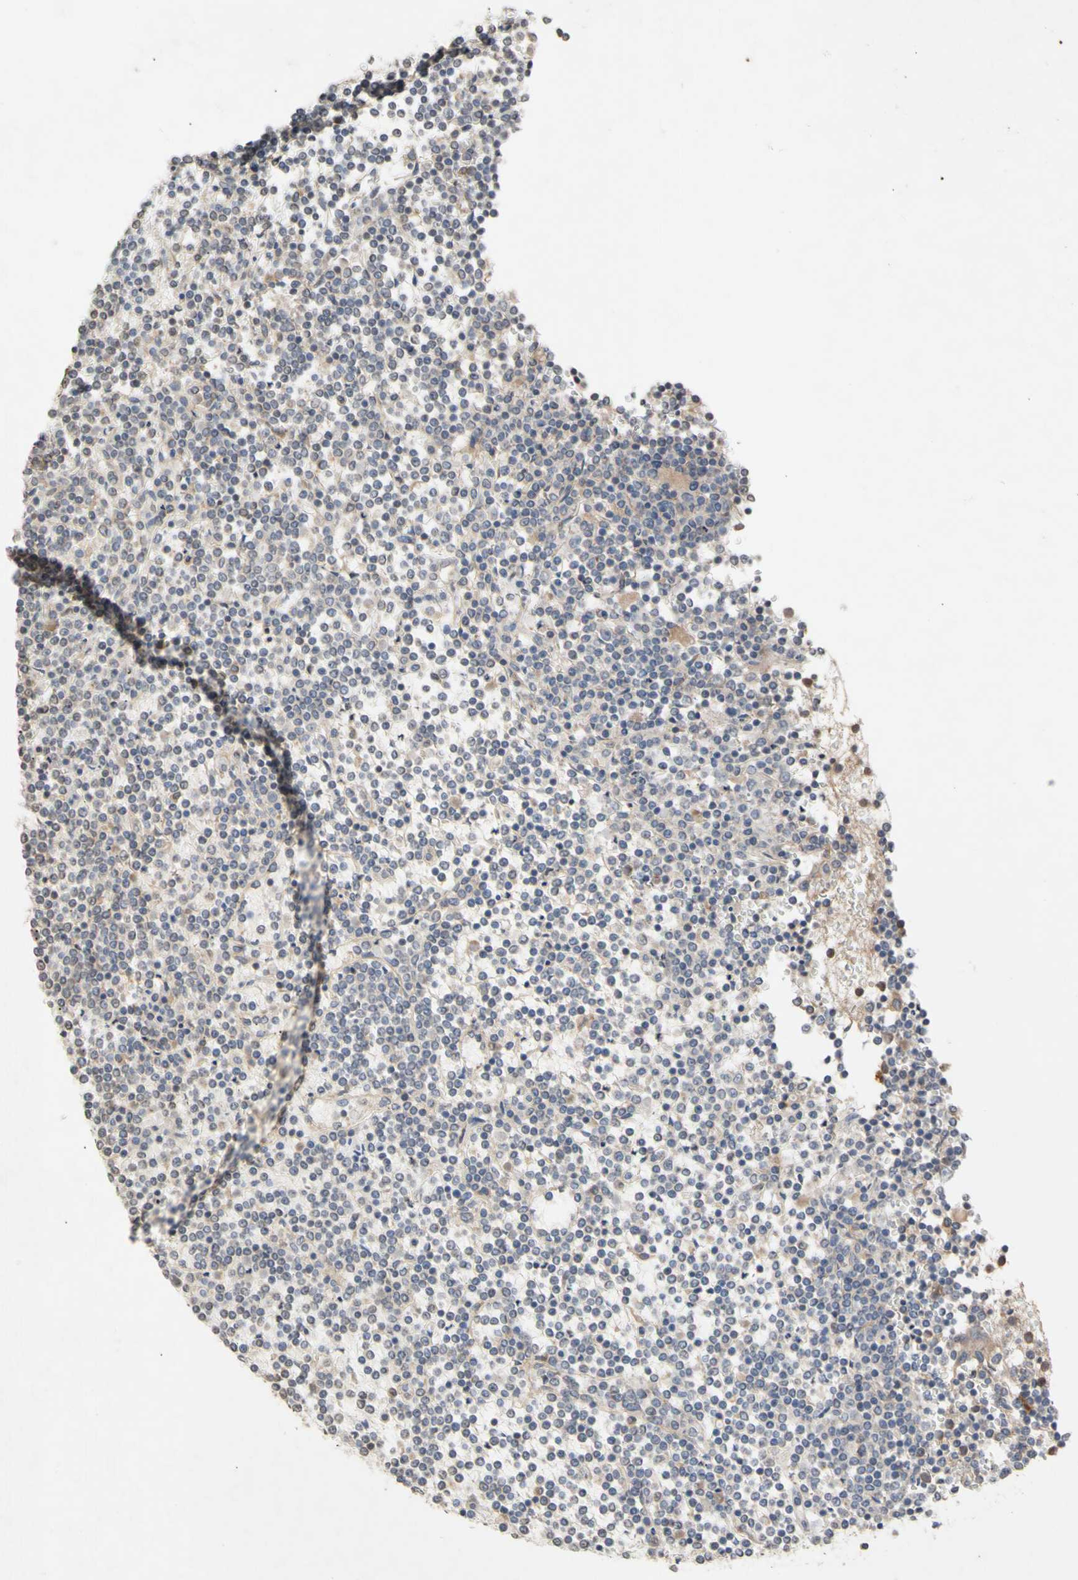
{"staining": {"intensity": "weak", "quantity": "<25%", "location": "cytoplasmic/membranous"}, "tissue": "lymphoma", "cell_type": "Tumor cells", "image_type": "cancer", "snomed": [{"axis": "morphology", "description": "Malignant lymphoma, non-Hodgkin's type, Low grade"}, {"axis": "topography", "description": "Spleen"}], "caption": "IHC of lymphoma shows no staining in tumor cells.", "gene": "NECTIN3", "patient": {"sex": "female", "age": 19}}